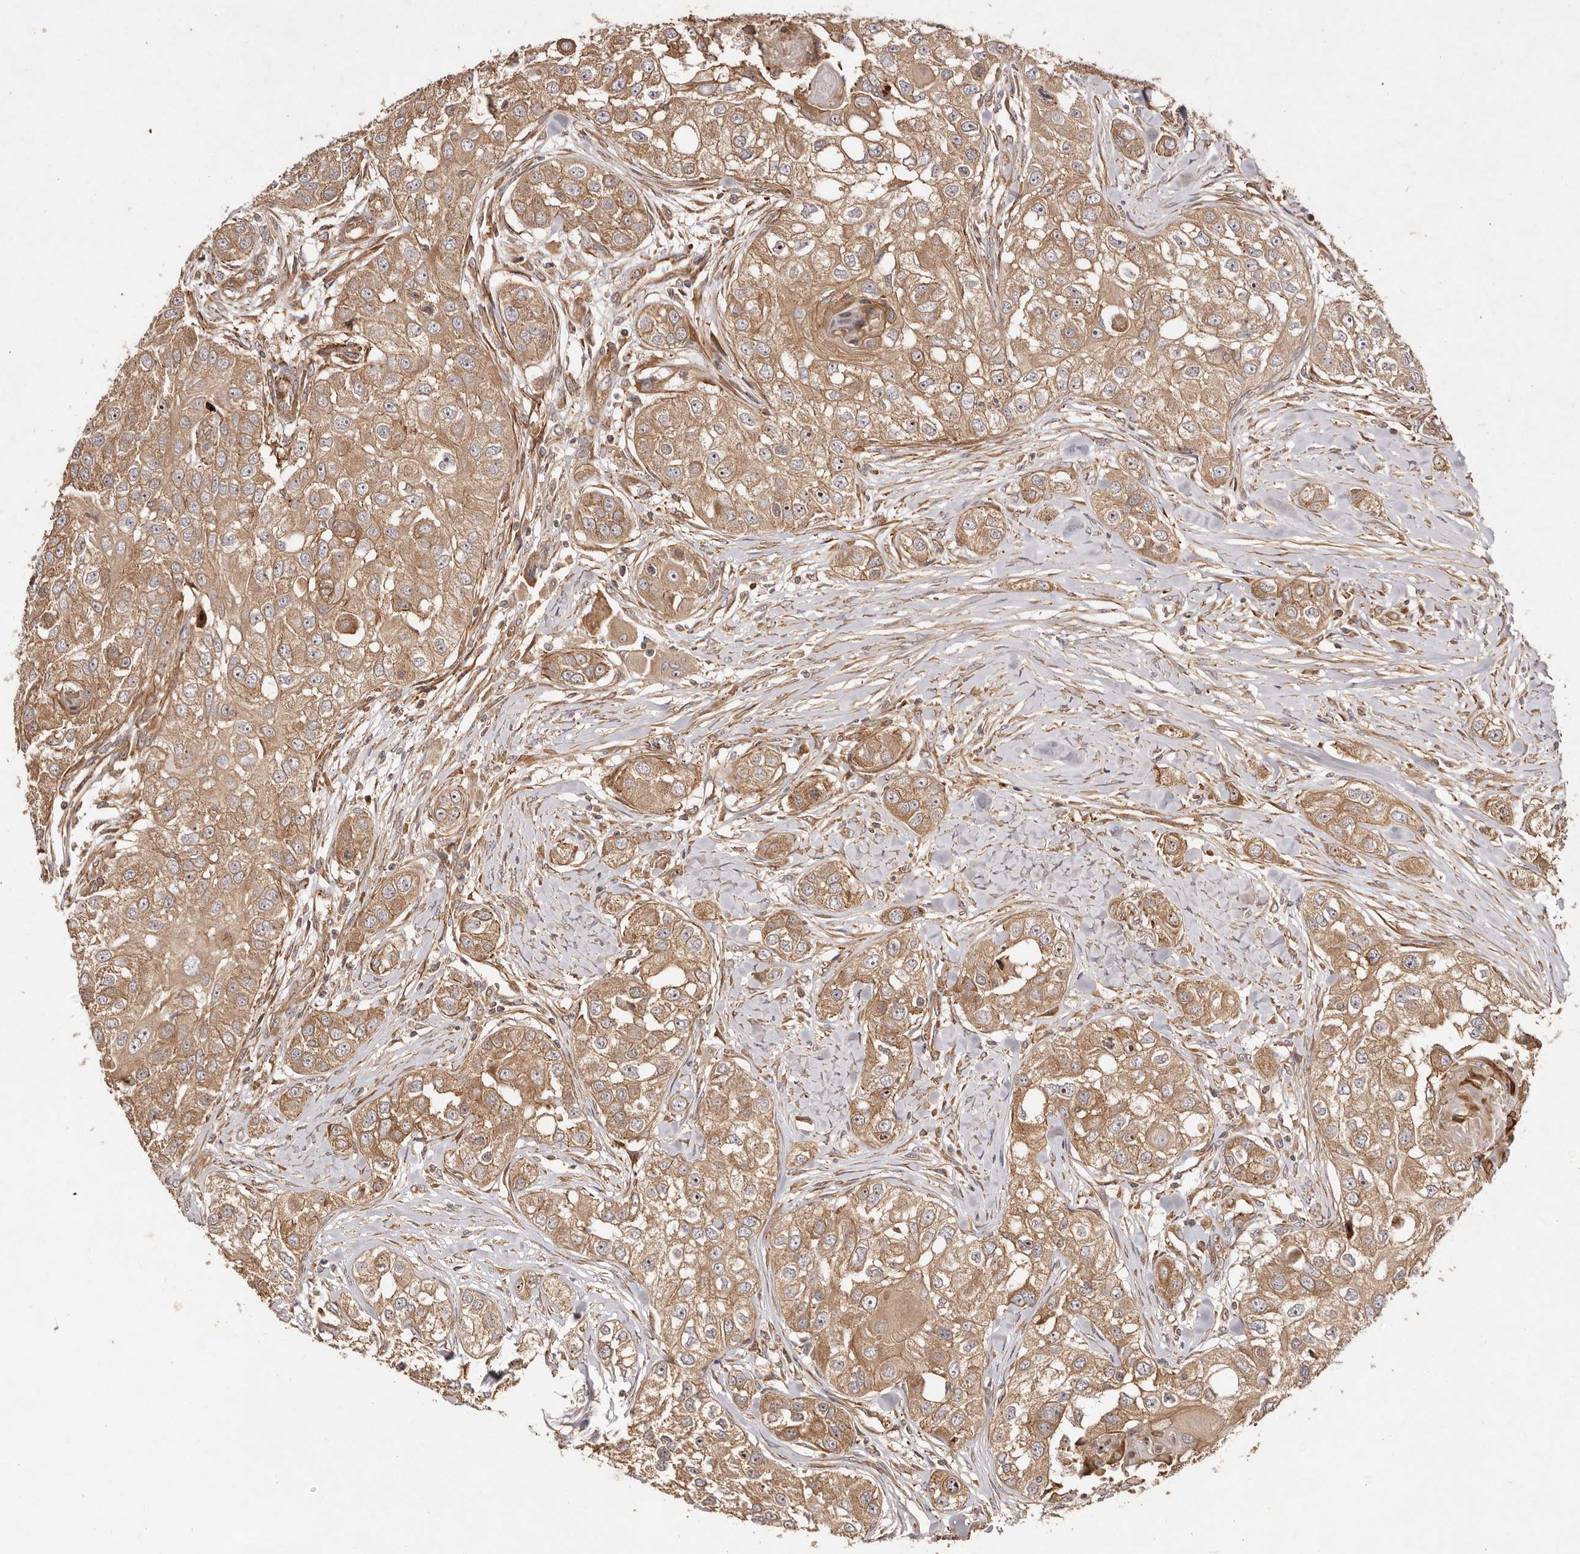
{"staining": {"intensity": "moderate", "quantity": ">75%", "location": "cytoplasmic/membranous,nuclear"}, "tissue": "head and neck cancer", "cell_type": "Tumor cells", "image_type": "cancer", "snomed": [{"axis": "morphology", "description": "Normal tissue, NOS"}, {"axis": "morphology", "description": "Squamous cell carcinoma, NOS"}, {"axis": "topography", "description": "Skeletal muscle"}, {"axis": "topography", "description": "Head-Neck"}], "caption": "Moderate cytoplasmic/membranous and nuclear positivity is appreciated in approximately >75% of tumor cells in head and neck squamous cell carcinoma. The protein of interest is shown in brown color, while the nuclei are stained blue.", "gene": "RPS6", "patient": {"sex": "male", "age": 51}}